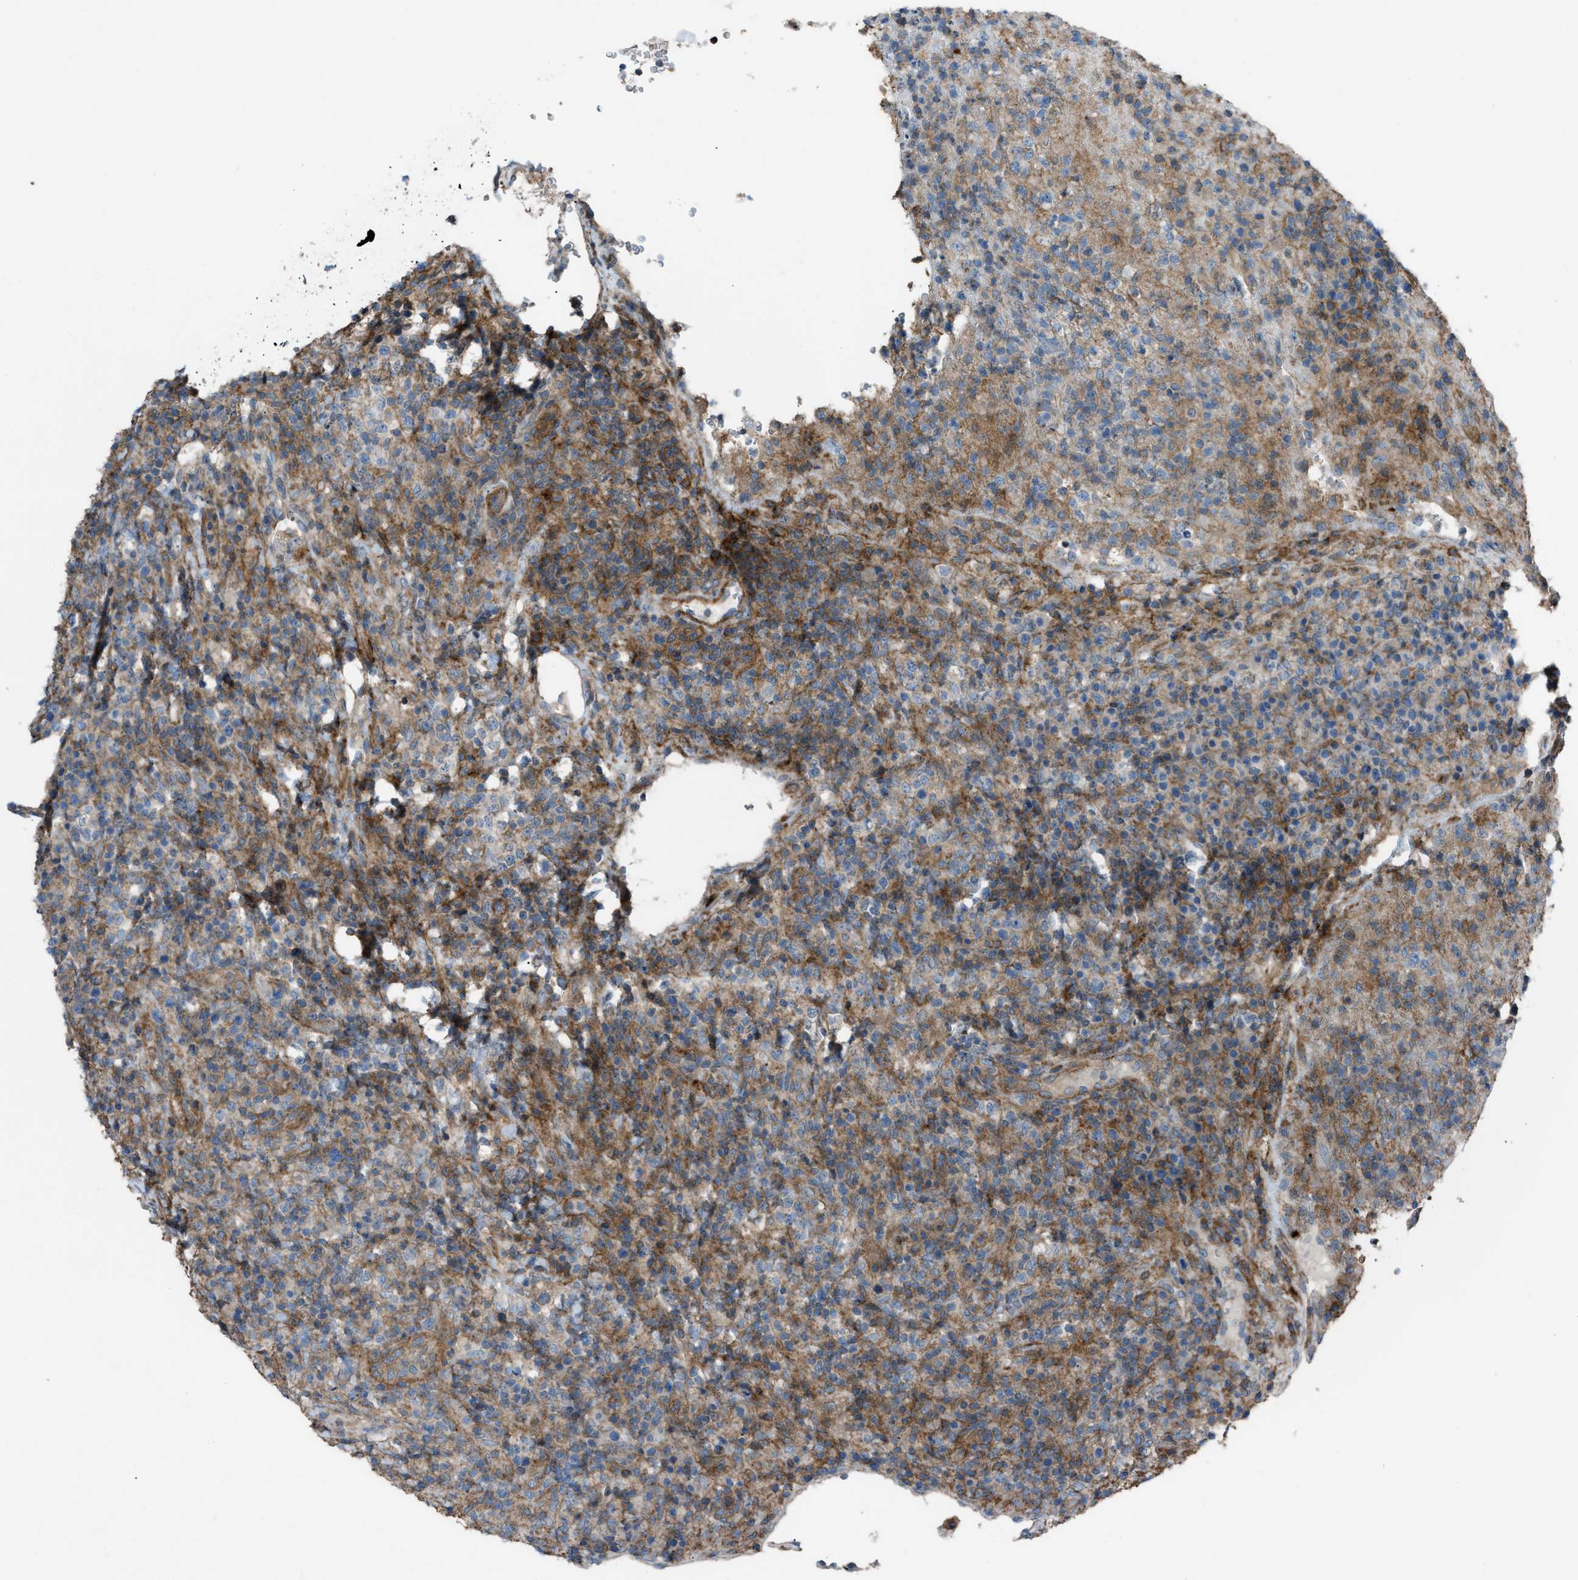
{"staining": {"intensity": "moderate", "quantity": "25%-75%", "location": "cytoplasmic/membranous"}, "tissue": "lymphoma", "cell_type": "Tumor cells", "image_type": "cancer", "snomed": [{"axis": "morphology", "description": "Malignant lymphoma, non-Hodgkin's type, High grade"}, {"axis": "topography", "description": "Lymph node"}], "caption": "This micrograph displays immunohistochemistry staining of human high-grade malignant lymphoma, non-Hodgkin's type, with medium moderate cytoplasmic/membranous positivity in about 25%-75% of tumor cells.", "gene": "NCK2", "patient": {"sex": "female", "age": 76}}